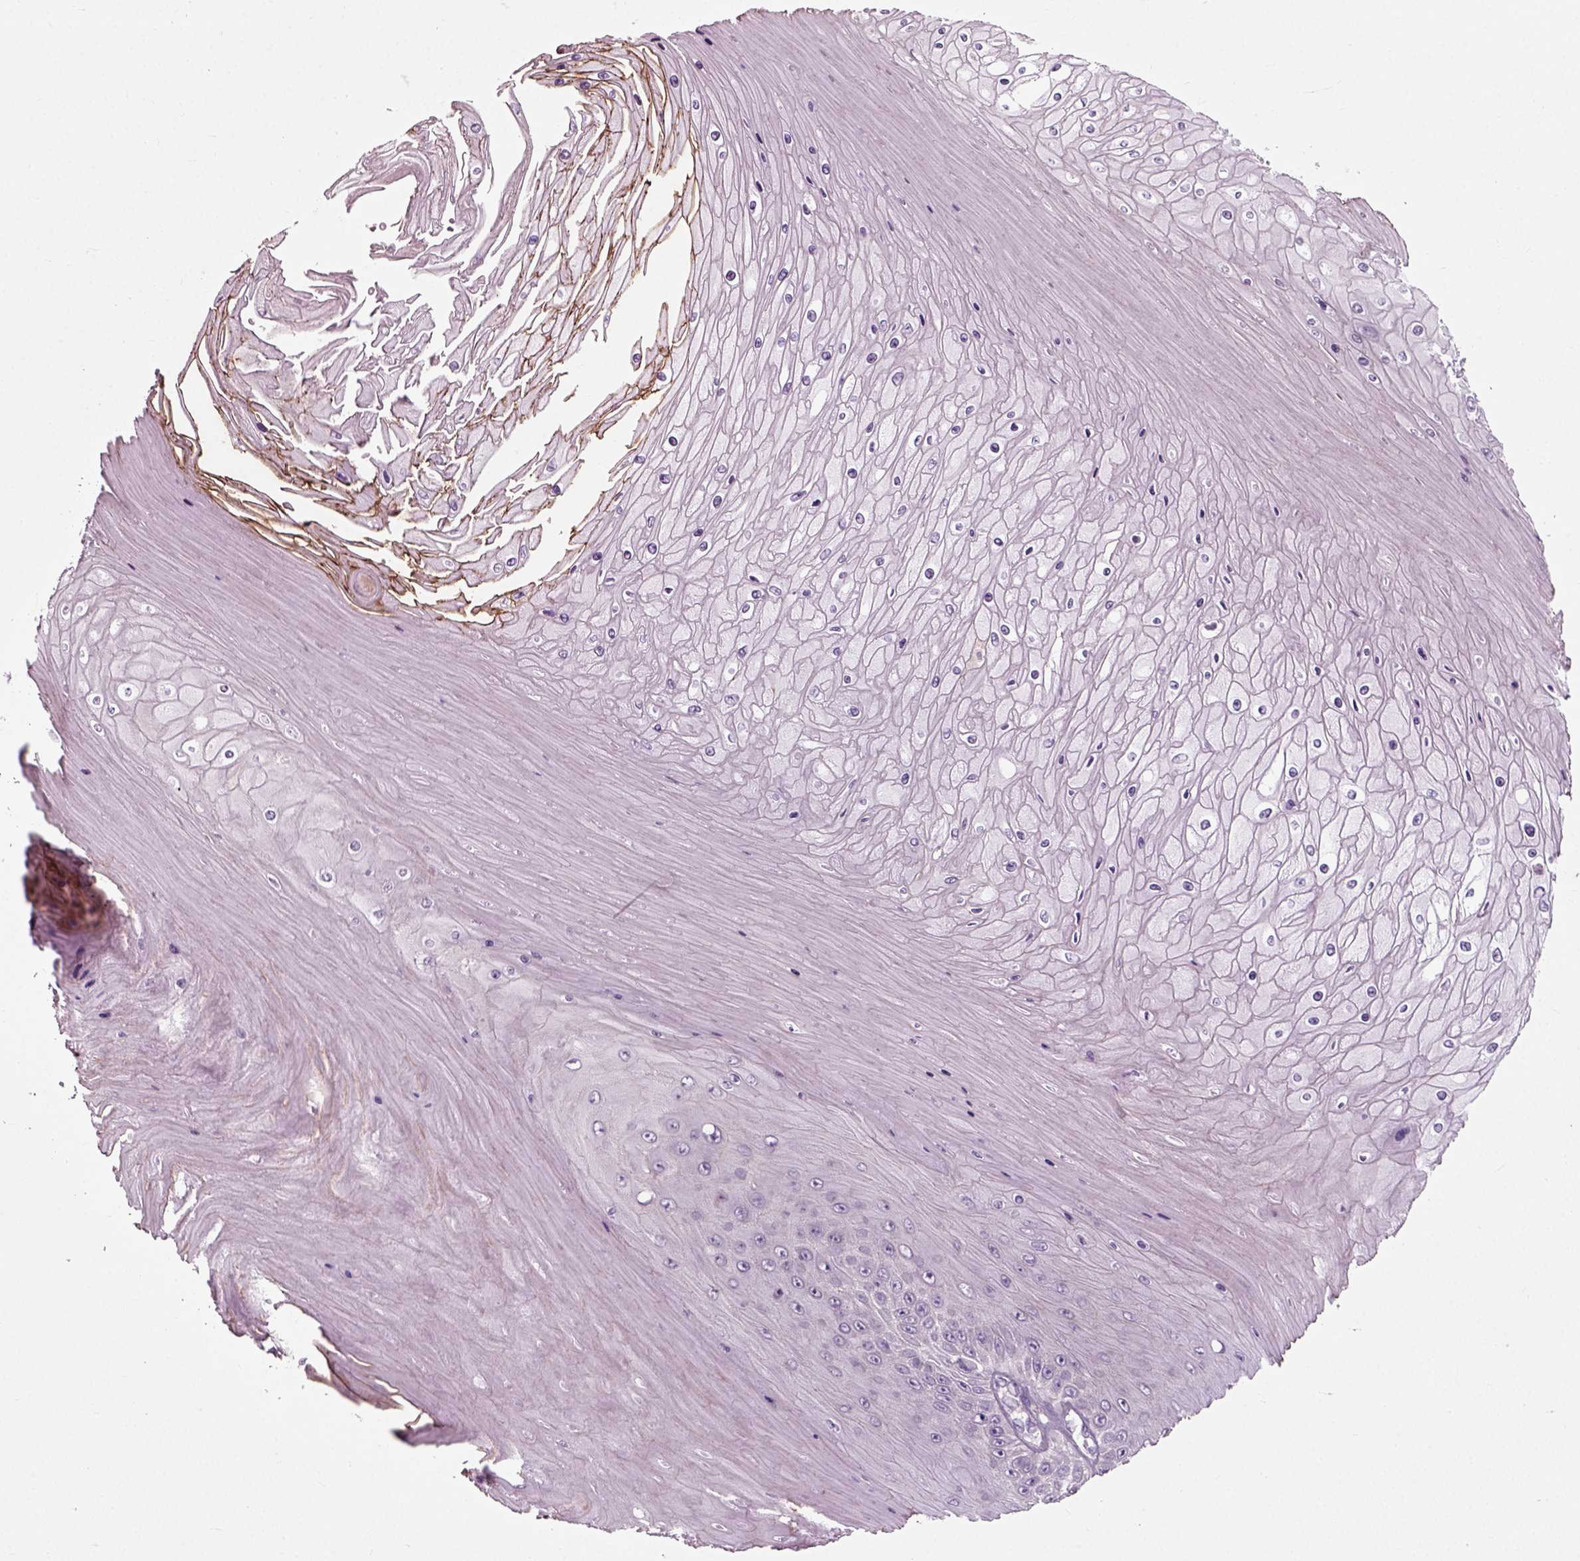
{"staining": {"intensity": "negative", "quantity": "none", "location": "none"}, "tissue": "skin cancer", "cell_type": "Tumor cells", "image_type": "cancer", "snomed": [{"axis": "morphology", "description": "Squamous cell carcinoma, NOS"}, {"axis": "topography", "description": "Skin"}], "caption": "Immunohistochemistry of human skin cancer exhibits no staining in tumor cells.", "gene": "RND2", "patient": {"sex": "male", "age": 62}}